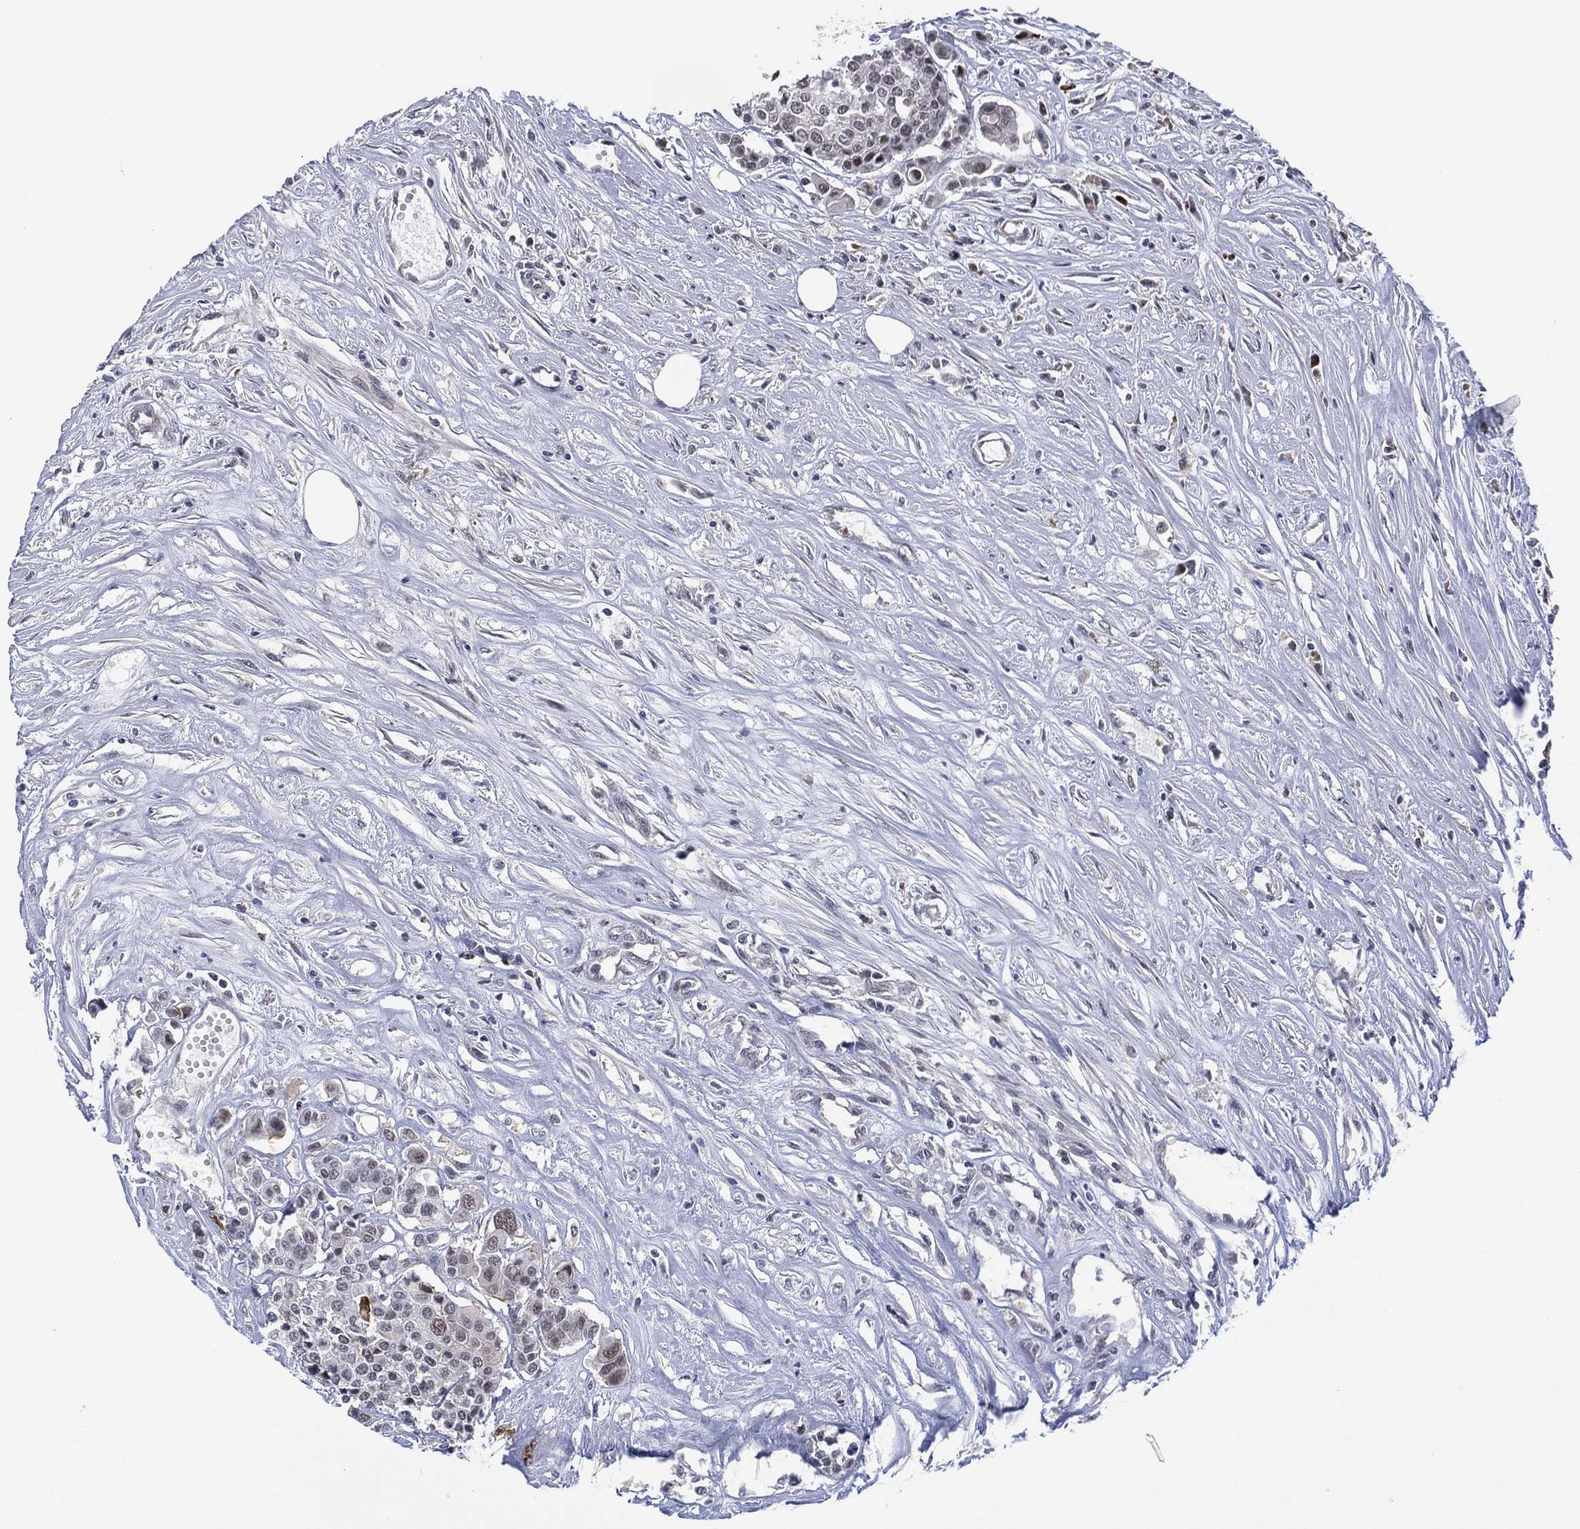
{"staining": {"intensity": "weak", "quantity": "<25%", "location": "cytoplasmic/membranous"}, "tissue": "carcinoid", "cell_type": "Tumor cells", "image_type": "cancer", "snomed": [{"axis": "morphology", "description": "Carcinoid, malignant, NOS"}, {"axis": "topography", "description": "Colon"}], "caption": "This image is of carcinoid stained with immunohistochemistry to label a protein in brown with the nuclei are counter-stained blue. There is no staining in tumor cells.", "gene": "DPP4", "patient": {"sex": "male", "age": 81}}